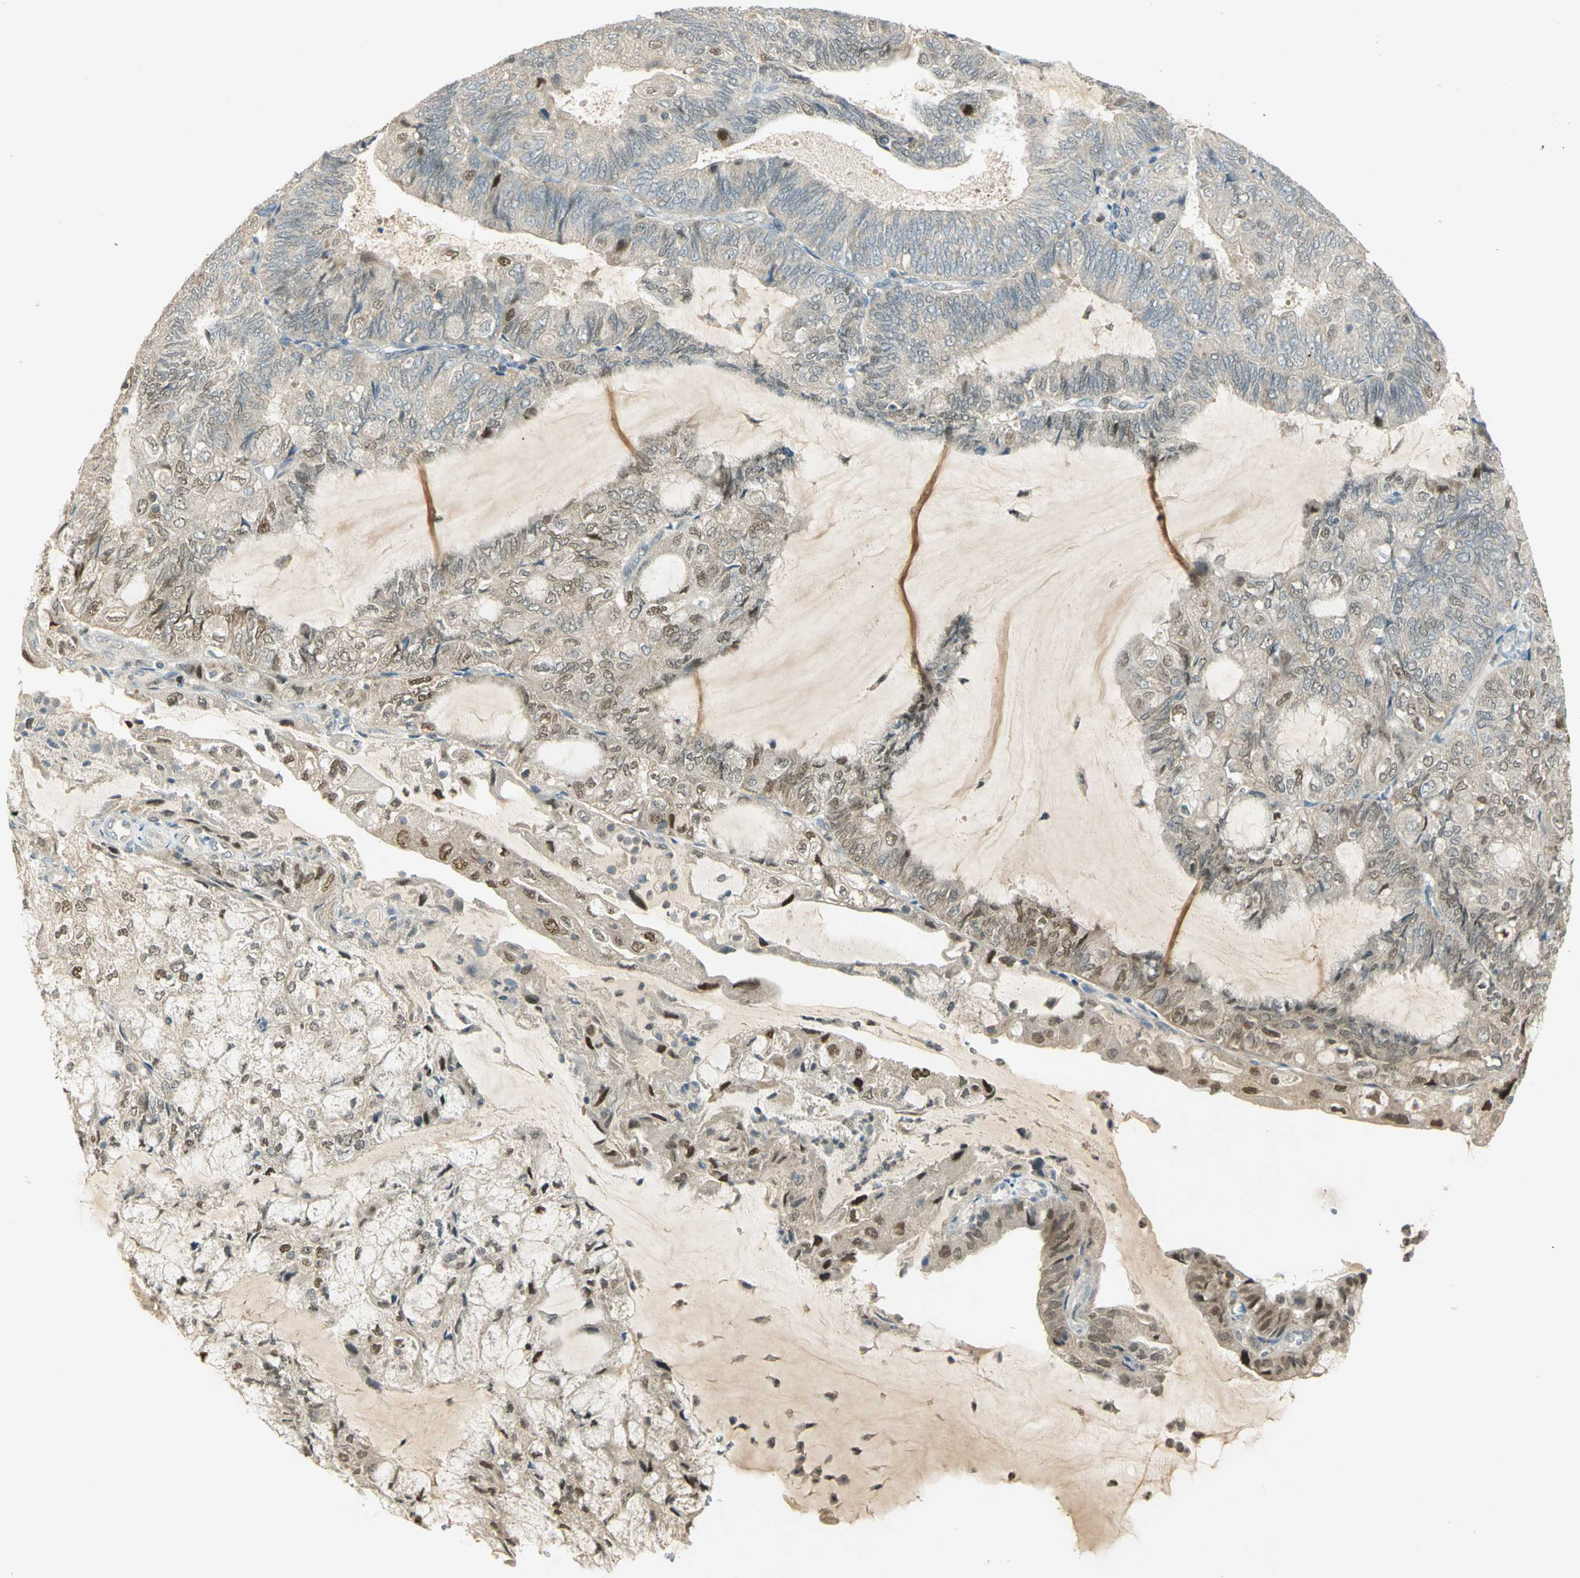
{"staining": {"intensity": "moderate", "quantity": "25%-75%", "location": "nuclear"}, "tissue": "endometrial cancer", "cell_type": "Tumor cells", "image_type": "cancer", "snomed": [{"axis": "morphology", "description": "Adenocarcinoma, NOS"}, {"axis": "topography", "description": "Endometrium"}], "caption": "The immunohistochemical stain labels moderate nuclear positivity in tumor cells of adenocarcinoma (endometrial) tissue. Using DAB (brown) and hematoxylin (blue) stains, captured at high magnification using brightfield microscopy.", "gene": "BIRC2", "patient": {"sex": "female", "age": 81}}